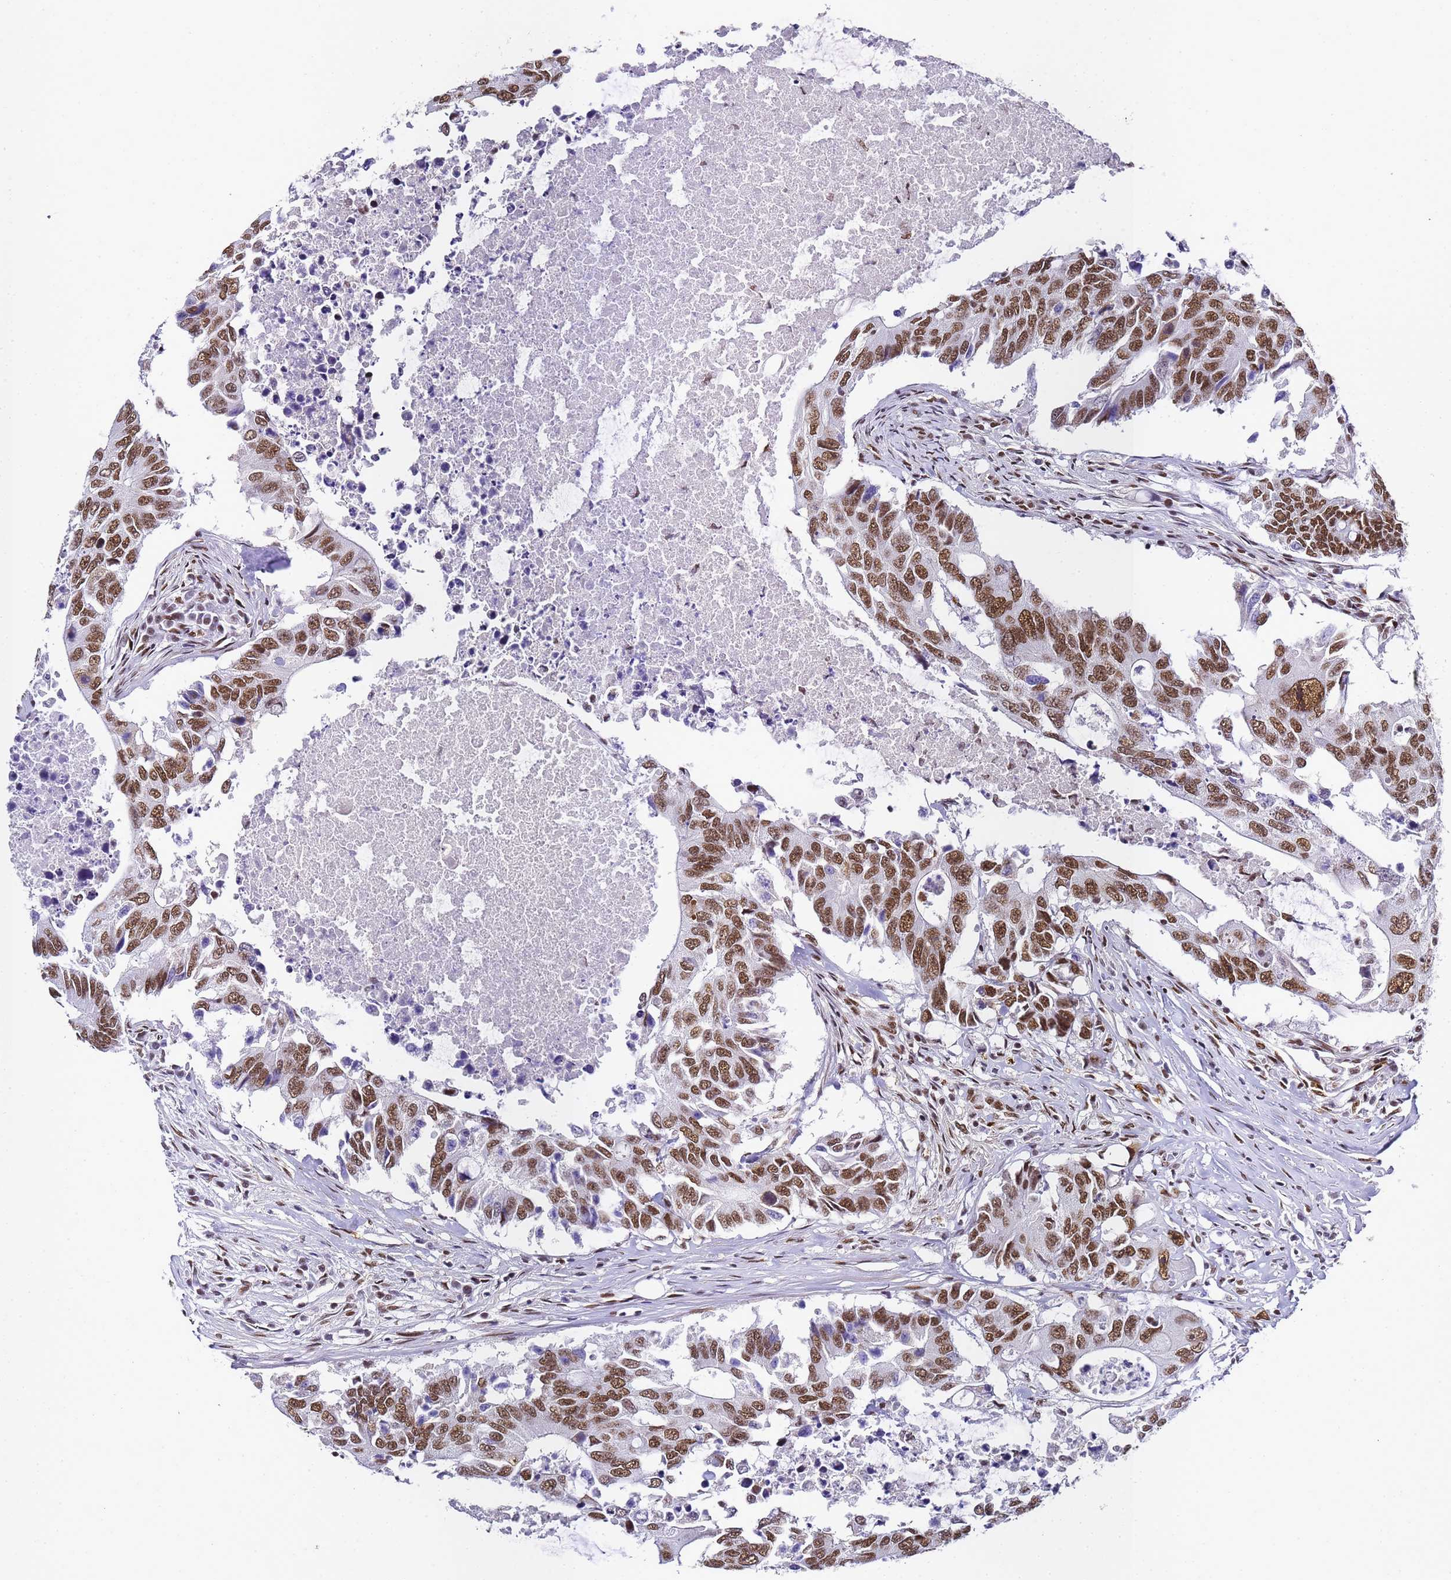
{"staining": {"intensity": "strong", "quantity": ">75%", "location": "nuclear"}, "tissue": "colorectal cancer", "cell_type": "Tumor cells", "image_type": "cancer", "snomed": [{"axis": "morphology", "description": "Adenocarcinoma, NOS"}, {"axis": "topography", "description": "Colon"}], "caption": "Protein staining demonstrates strong nuclear positivity in about >75% of tumor cells in colorectal cancer (adenocarcinoma).", "gene": "POLR1A", "patient": {"sex": "male", "age": 71}}